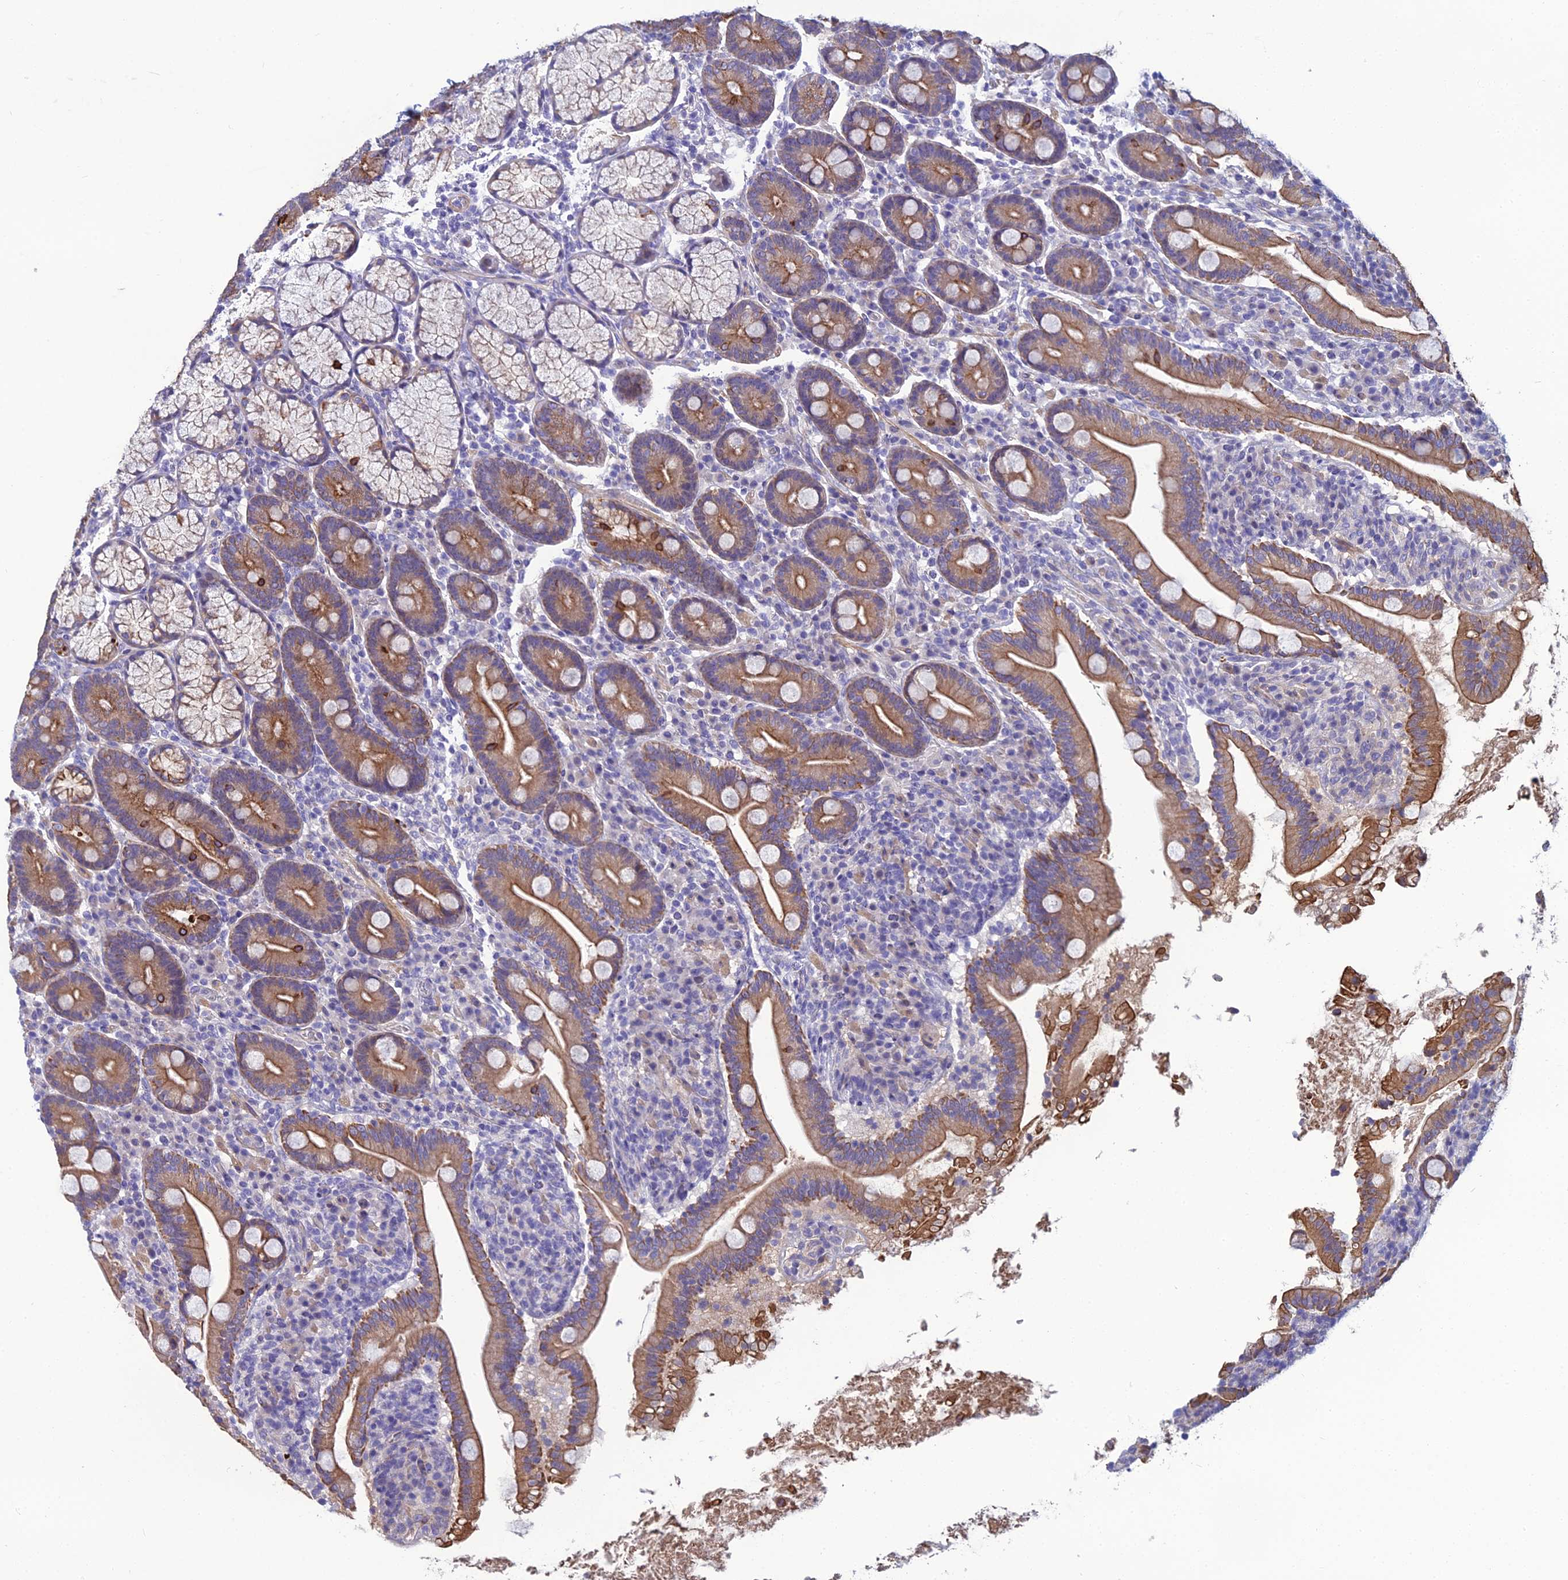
{"staining": {"intensity": "moderate", "quantity": ">75%", "location": "cytoplasmic/membranous"}, "tissue": "duodenum", "cell_type": "Glandular cells", "image_type": "normal", "snomed": [{"axis": "morphology", "description": "Normal tissue, NOS"}, {"axis": "topography", "description": "Duodenum"}], "caption": "Benign duodenum exhibits moderate cytoplasmic/membranous expression in about >75% of glandular cells, visualized by immunohistochemistry.", "gene": "LZTS2", "patient": {"sex": "male", "age": 35}}